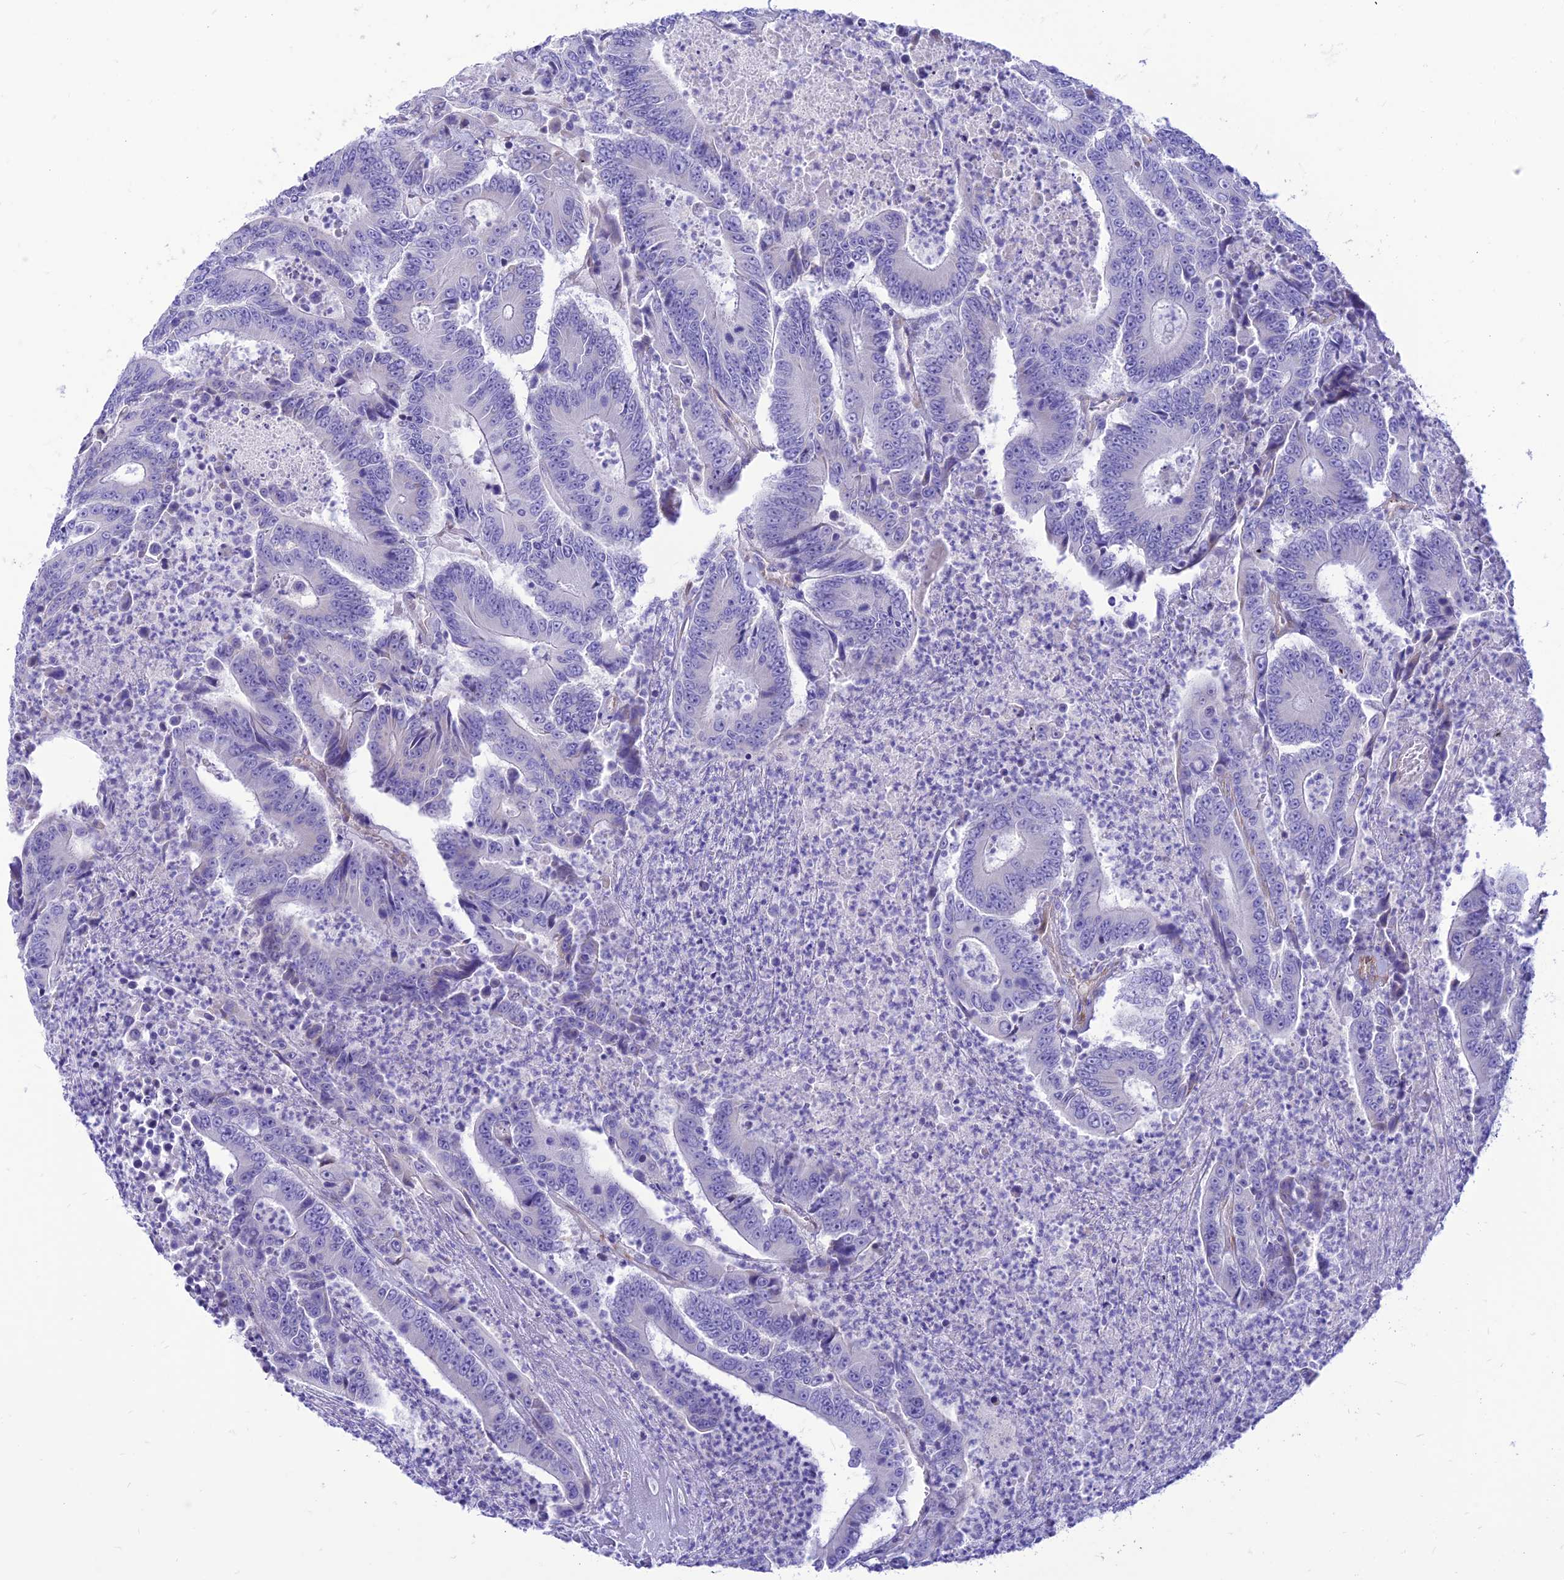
{"staining": {"intensity": "negative", "quantity": "none", "location": "none"}, "tissue": "colorectal cancer", "cell_type": "Tumor cells", "image_type": "cancer", "snomed": [{"axis": "morphology", "description": "Adenocarcinoma, NOS"}, {"axis": "topography", "description": "Colon"}], "caption": "This is an immunohistochemistry (IHC) photomicrograph of human adenocarcinoma (colorectal). There is no positivity in tumor cells.", "gene": "FAM186B", "patient": {"sex": "male", "age": 83}}